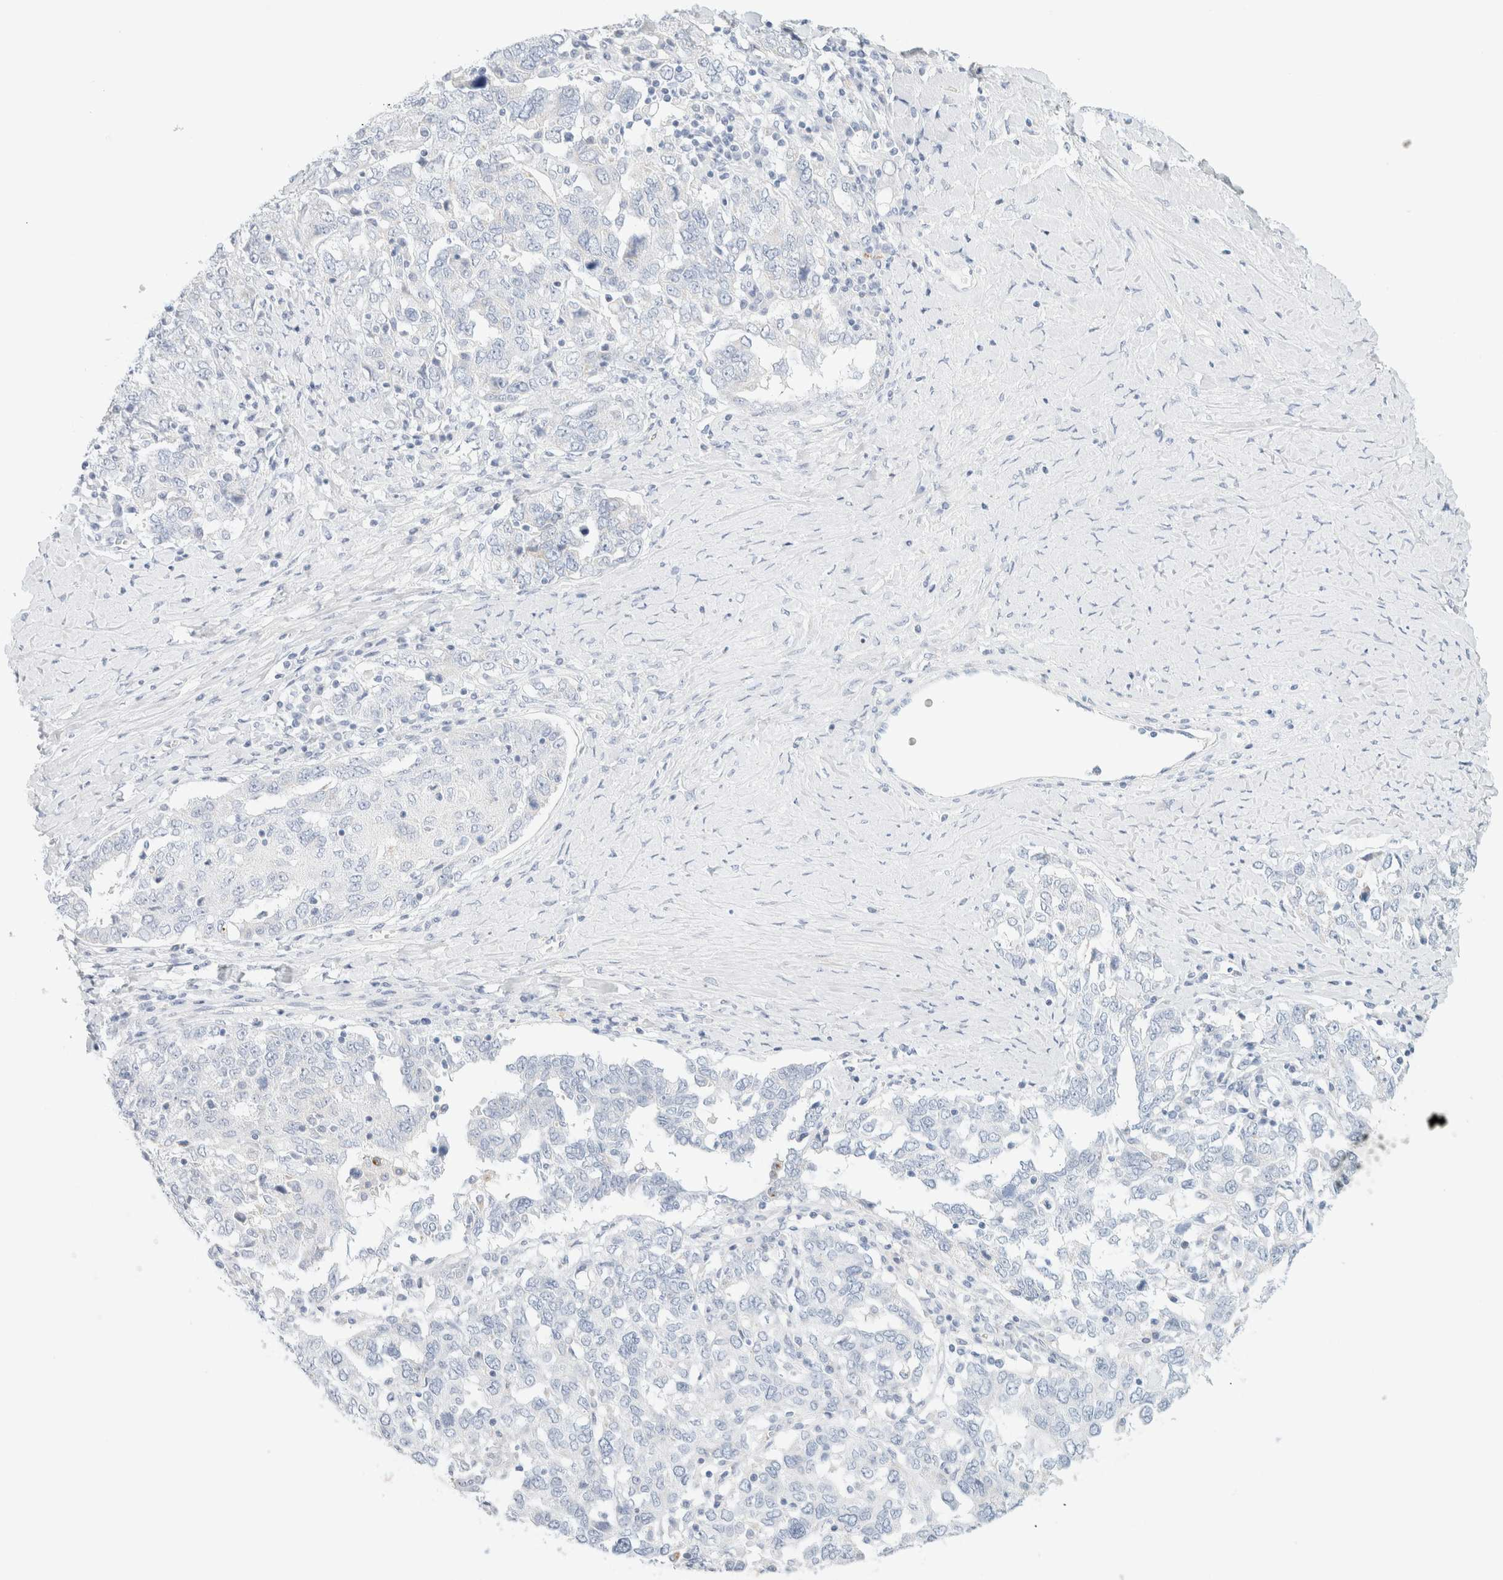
{"staining": {"intensity": "negative", "quantity": "none", "location": "none"}, "tissue": "ovarian cancer", "cell_type": "Tumor cells", "image_type": "cancer", "snomed": [{"axis": "morphology", "description": "Carcinoma, endometroid"}, {"axis": "topography", "description": "Ovary"}], "caption": "High power microscopy photomicrograph of an IHC micrograph of ovarian cancer, revealing no significant staining in tumor cells. (DAB IHC with hematoxylin counter stain).", "gene": "HEXD", "patient": {"sex": "female", "age": 62}}